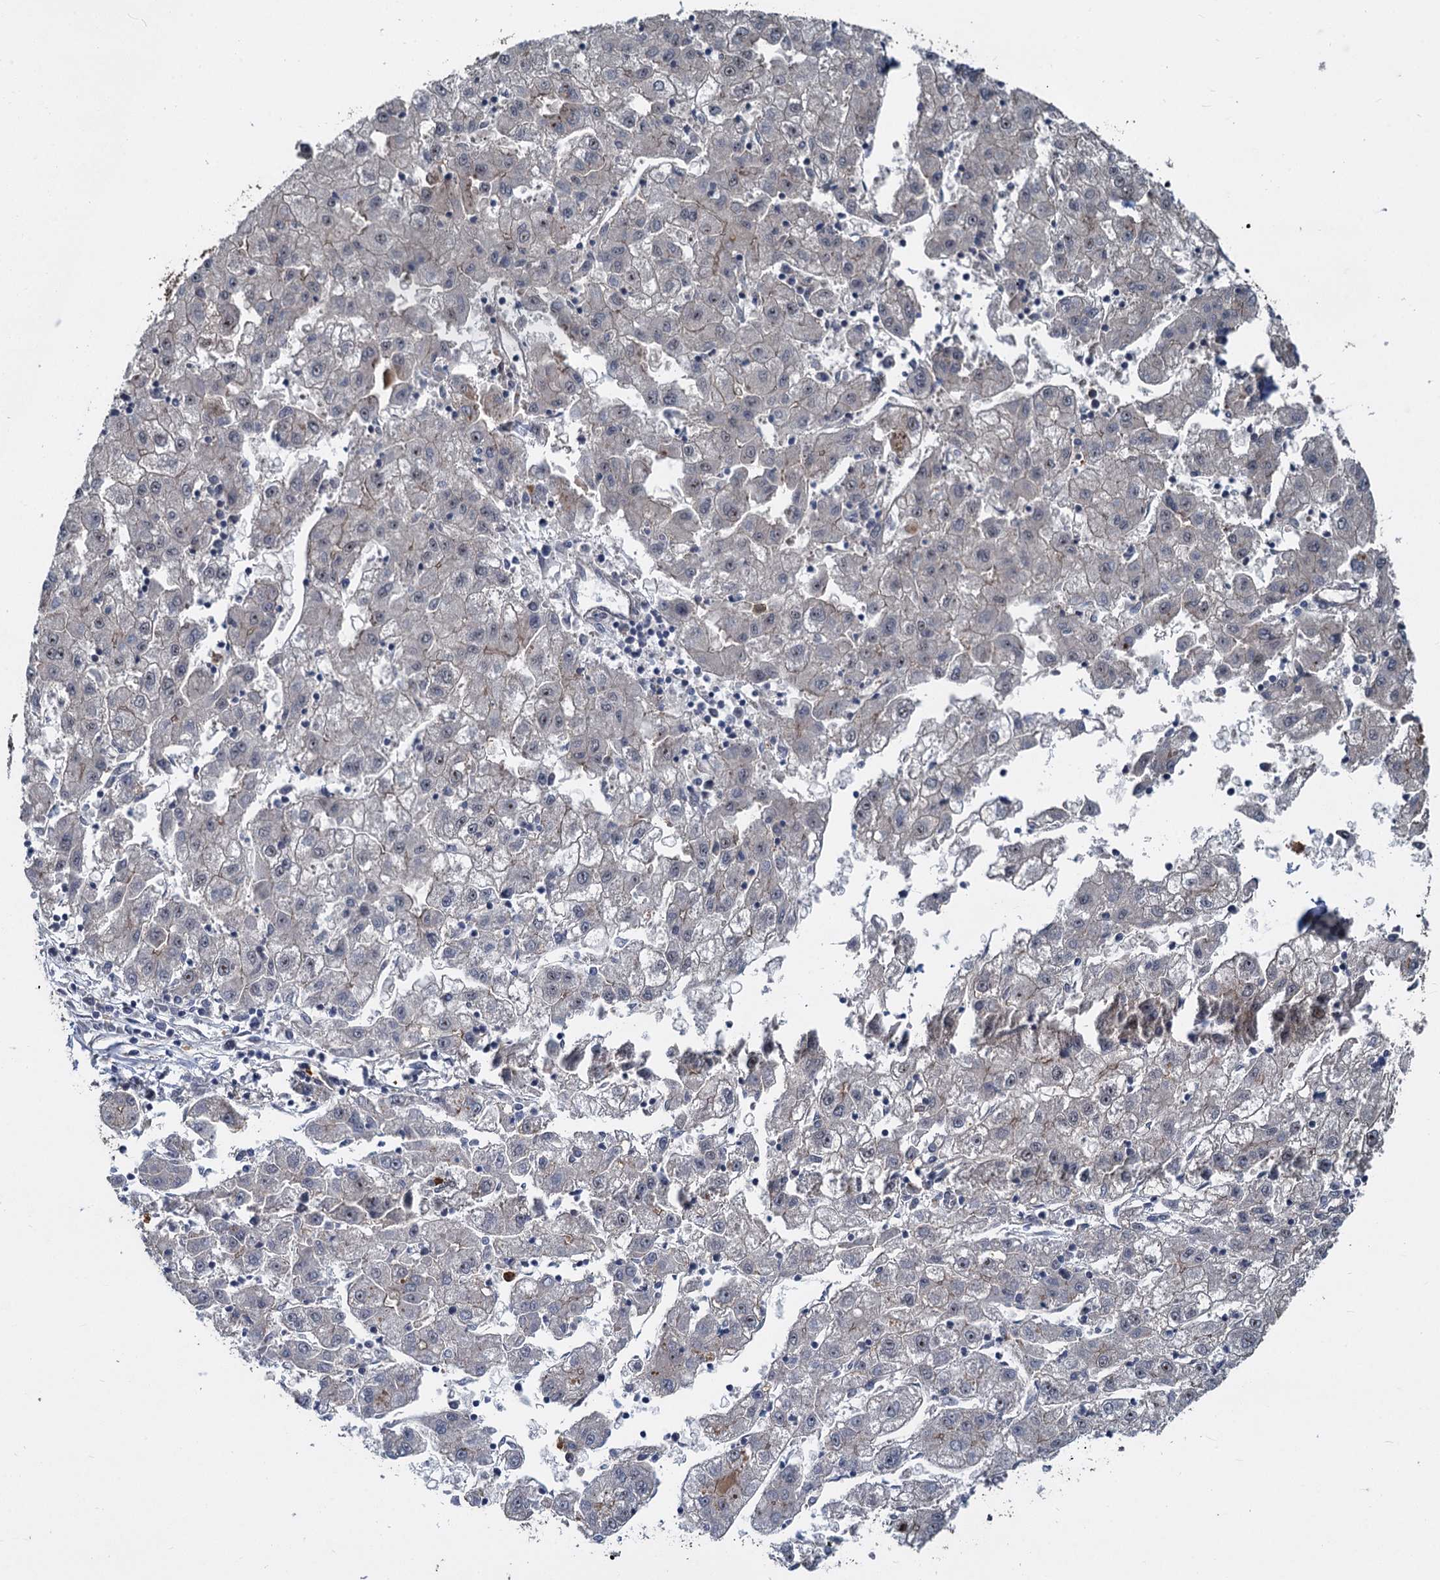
{"staining": {"intensity": "negative", "quantity": "none", "location": "none"}, "tissue": "liver cancer", "cell_type": "Tumor cells", "image_type": "cancer", "snomed": [{"axis": "morphology", "description": "Carcinoma, Hepatocellular, NOS"}, {"axis": "topography", "description": "Liver"}], "caption": "Photomicrograph shows no protein staining in tumor cells of hepatocellular carcinoma (liver) tissue.", "gene": "ANKRD49", "patient": {"sex": "male", "age": 72}}